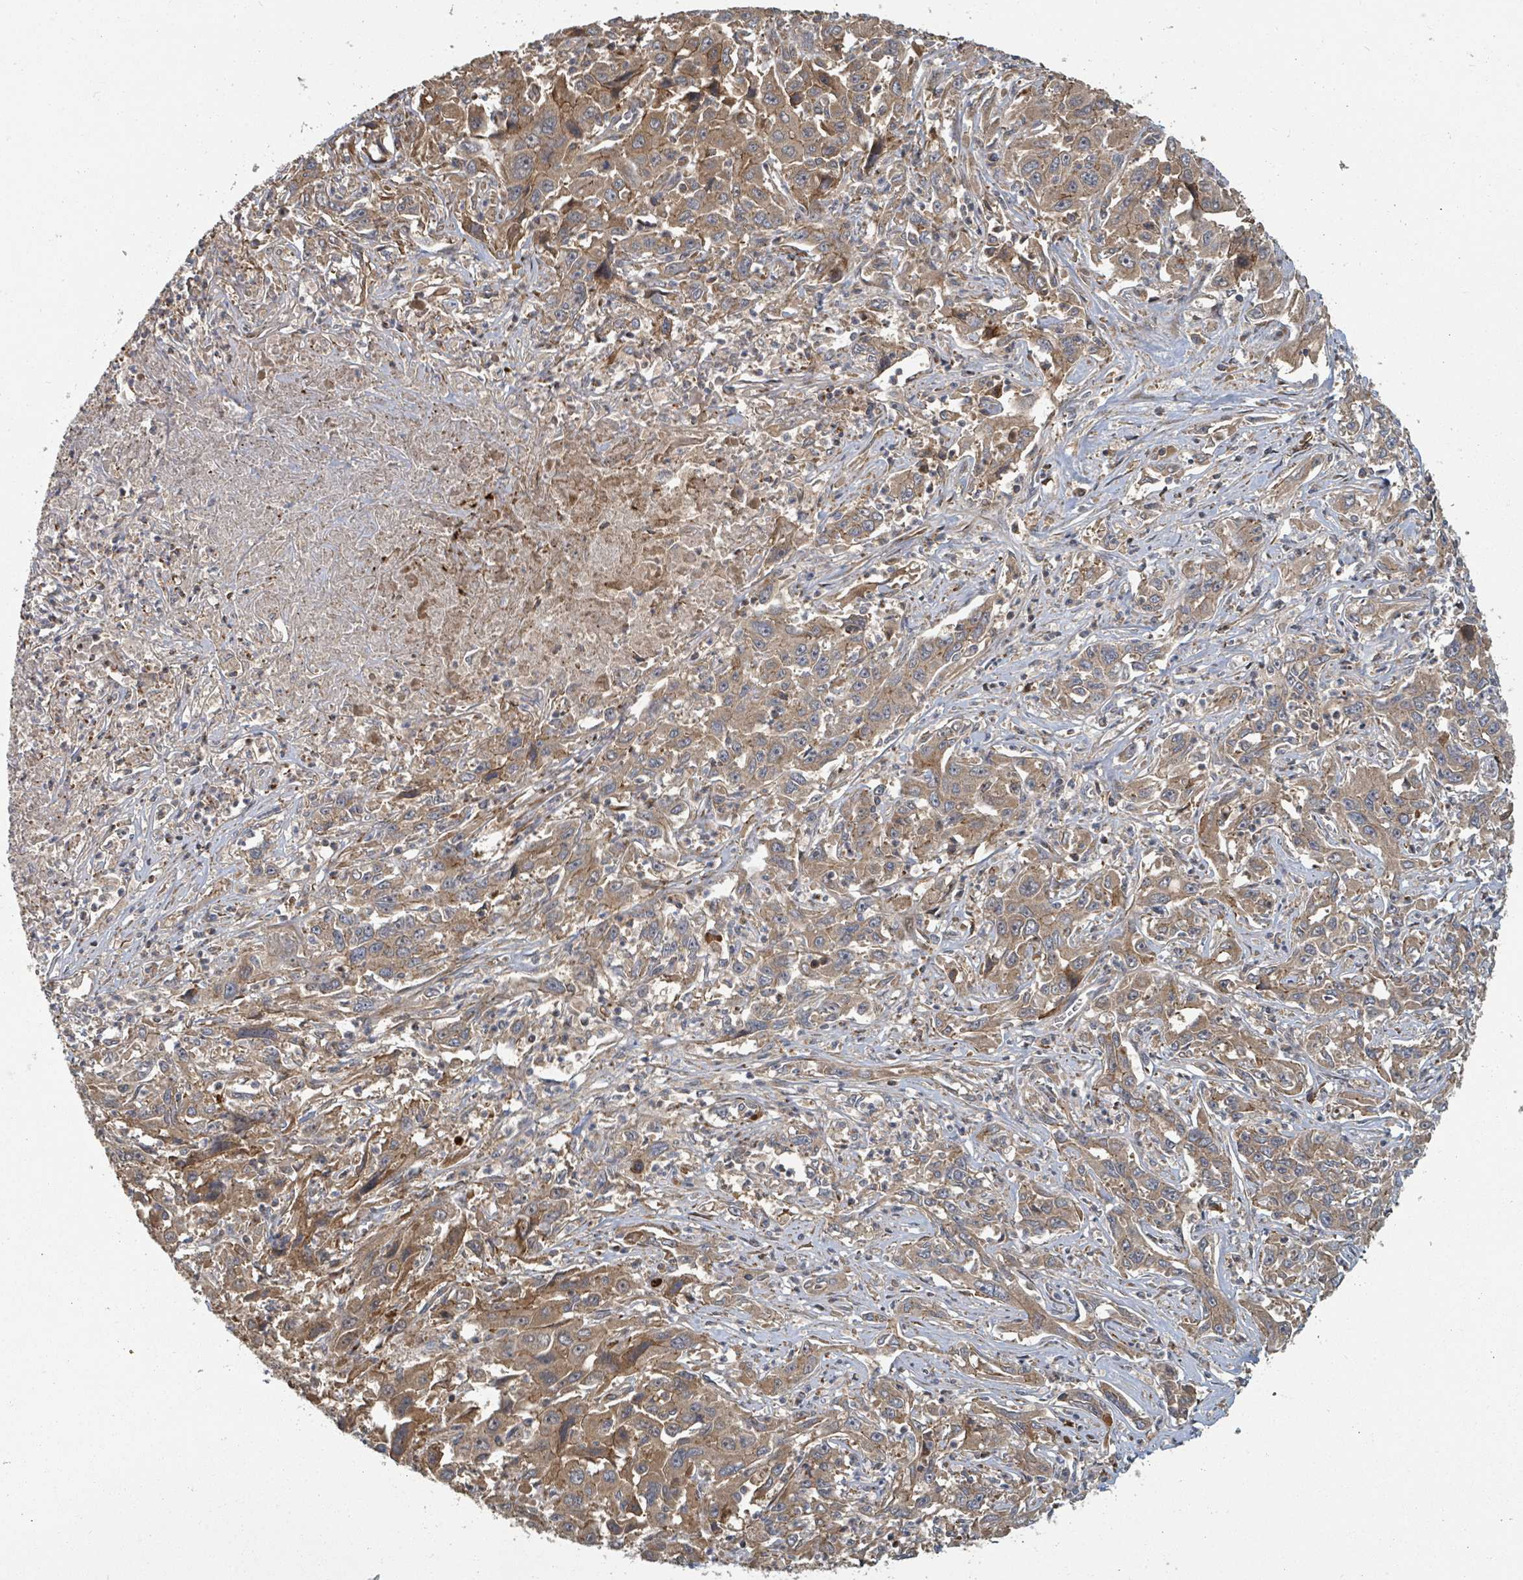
{"staining": {"intensity": "moderate", "quantity": ">75%", "location": "cytoplasmic/membranous"}, "tissue": "liver cancer", "cell_type": "Tumor cells", "image_type": "cancer", "snomed": [{"axis": "morphology", "description": "Carcinoma, Hepatocellular, NOS"}, {"axis": "topography", "description": "Liver"}], "caption": "IHC histopathology image of liver cancer stained for a protein (brown), which displays medium levels of moderate cytoplasmic/membranous staining in approximately >75% of tumor cells.", "gene": "DPM1", "patient": {"sex": "male", "age": 63}}